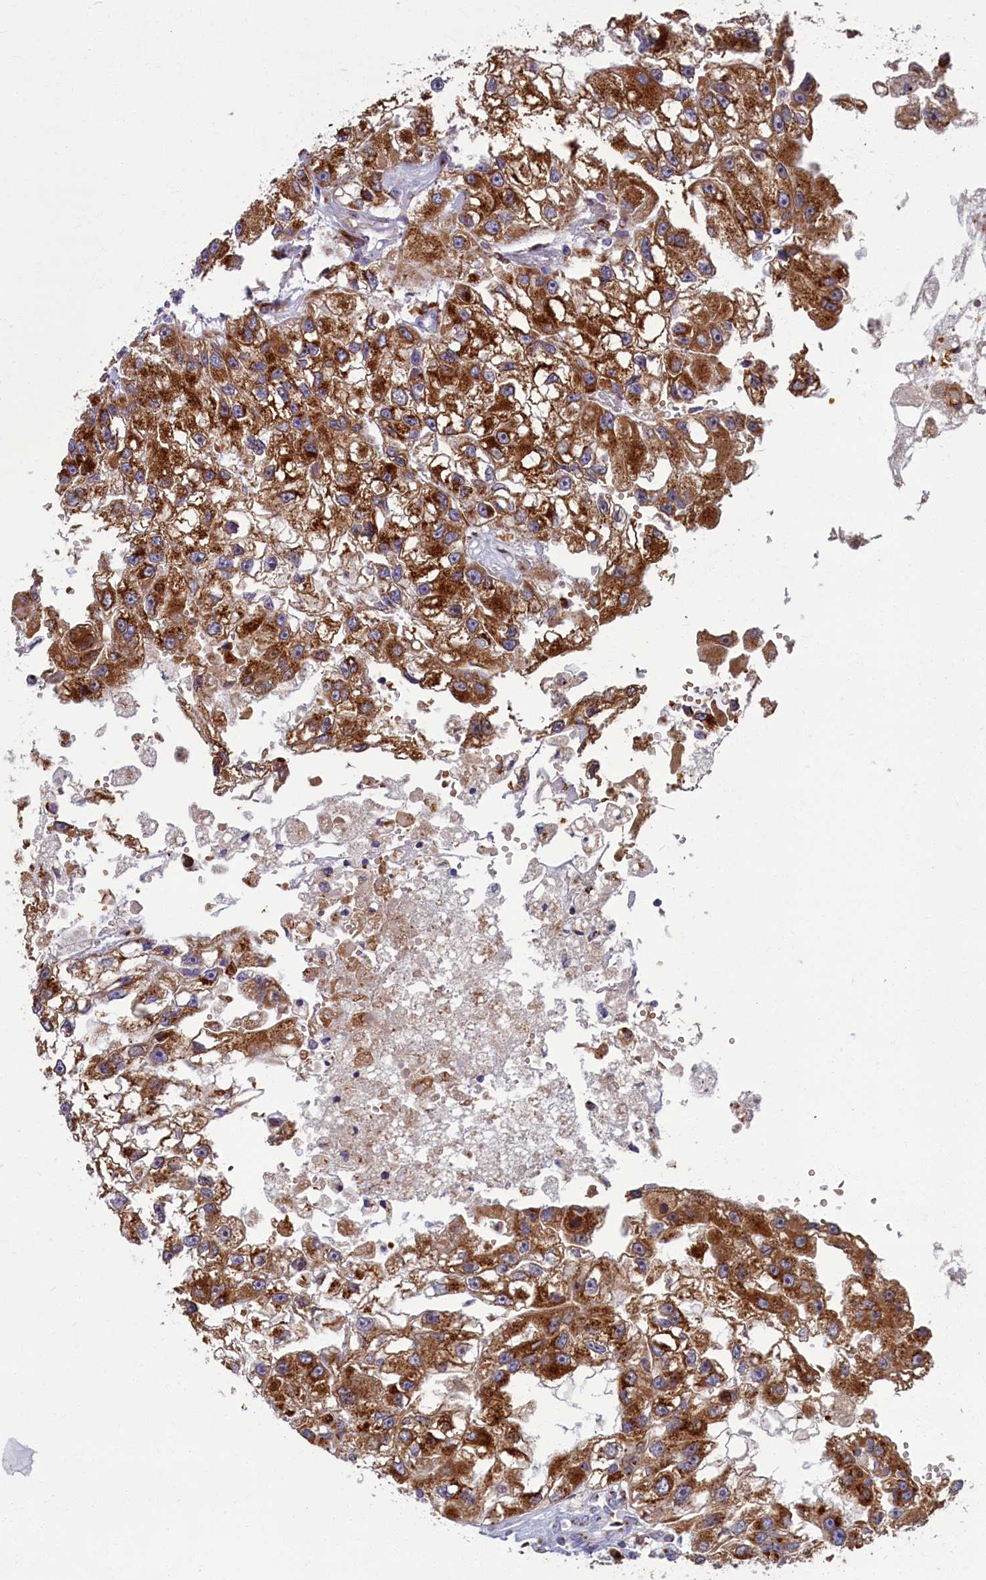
{"staining": {"intensity": "strong", "quantity": ">75%", "location": "cytoplasmic/membranous"}, "tissue": "renal cancer", "cell_type": "Tumor cells", "image_type": "cancer", "snomed": [{"axis": "morphology", "description": "Adenocarcinoma, NOS"}, {"axis": "topography", "description": "Kidney"}], "caption": "Renal cancer (adenocarcinoma) stained with DAB (3,3'-diaminobenzidine) immunohistochemistry (IHC) displays high levels of strong cytoplasmic/membranous positivity in about >75% of tumor cells.", "gene": "BLVRB", "patient": {"sex": "male", "age": 63}}